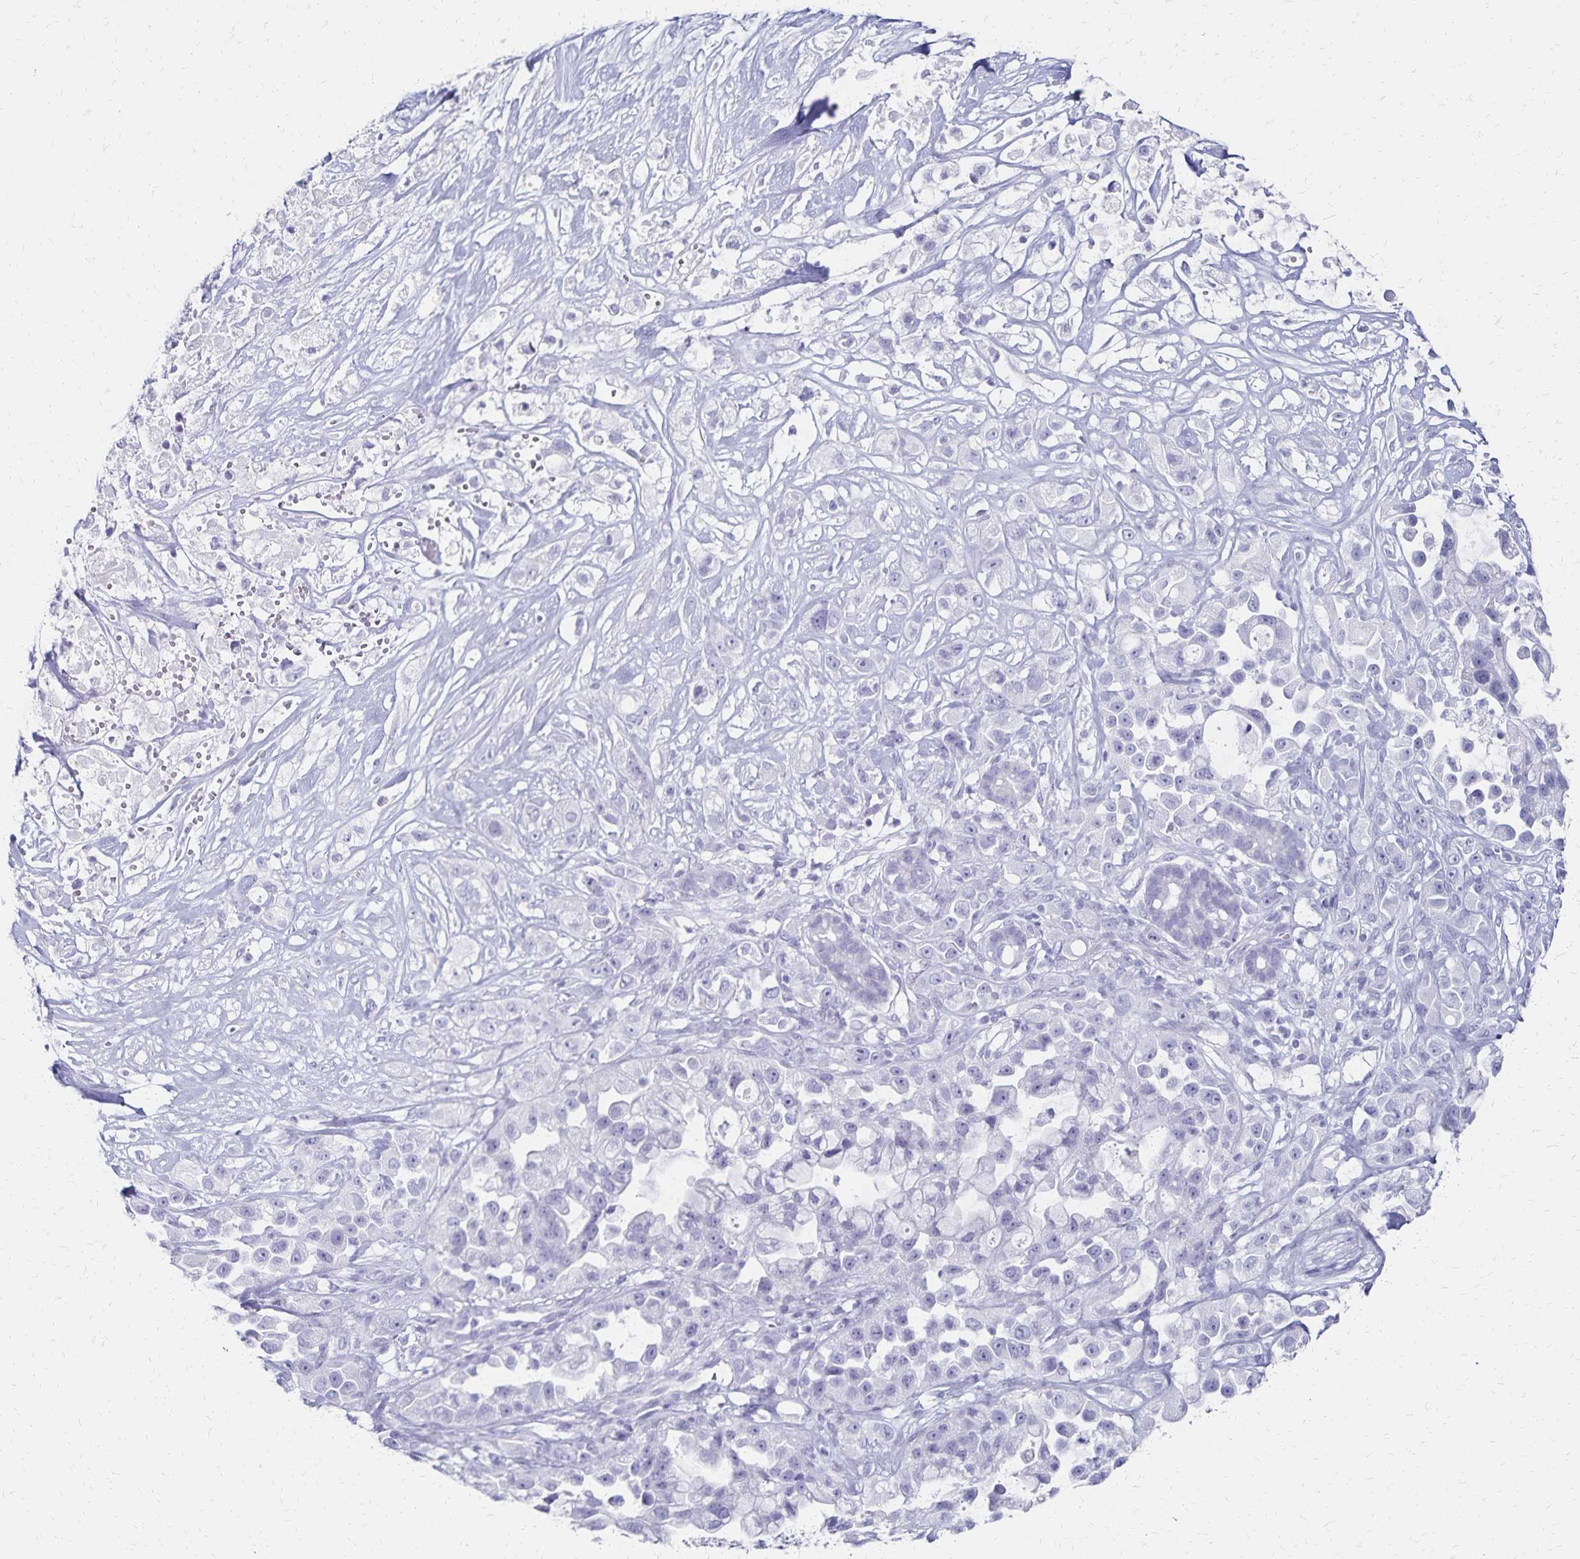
{"staining": {"intensity": "negative", "quantity": "none", "location": "none"}, "tissue": "pancreatic cancer", "cell_type": "Tumor cells", "image_type": "cancer", "snomed": [{"axis": "morphology", "description": "Adenocarcinoma, NOS"}, {"axis": "topography", "description": "Pancreas"}], "caption": "This is an immunohistochemistry histopathology image of human pancreatic cancer. There is no positivity in tumor cells.", "gene": "GIP", "patient": {"sex": "male", "age": 44}}